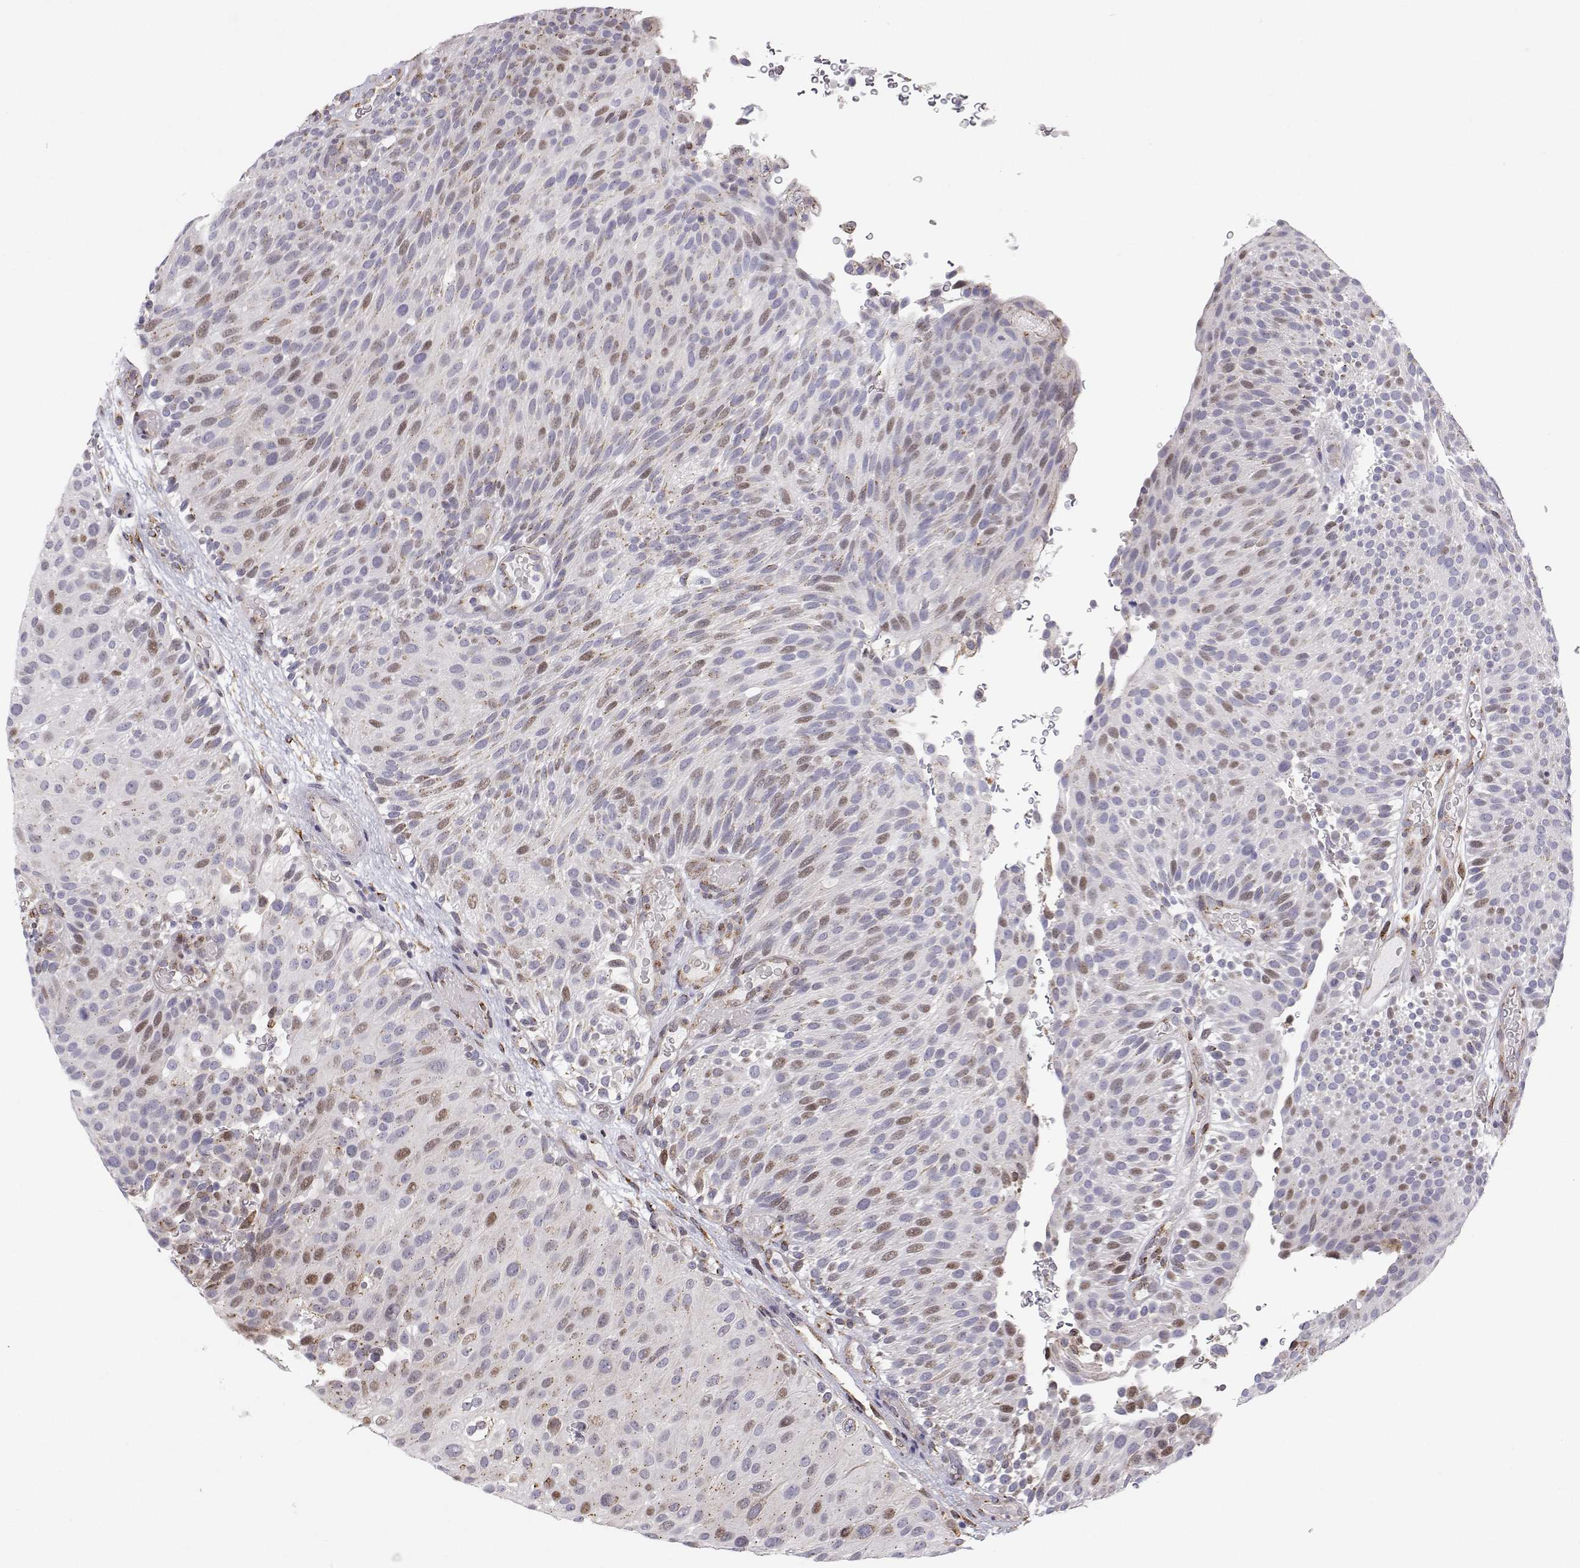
{"staining": {"intensity": "moderate", "quantity": "<25%", "location": "nuclear"}, "tissue": "urothelial cancer", "cell_type": "Tumor cells", "image_type": "cancer", "snomed": [{"axis": "morphology", "description": "Urothelial carcinoma, Low grade"}, {"axis": "topography", "description": "Urinary bladder"}], "caption": "Immunohistochemistry (IHC) photomicrograph of neoplastic tissue: human urothelial carcinoma (low-grade) stained using IHC exhibits low levels of moderate protein expression localized specifically in the nuclear of tumor cells, appearing as a nuclear brown color.", "gene": "STARD13", "patient": {"sex": "male", "age": 78}}